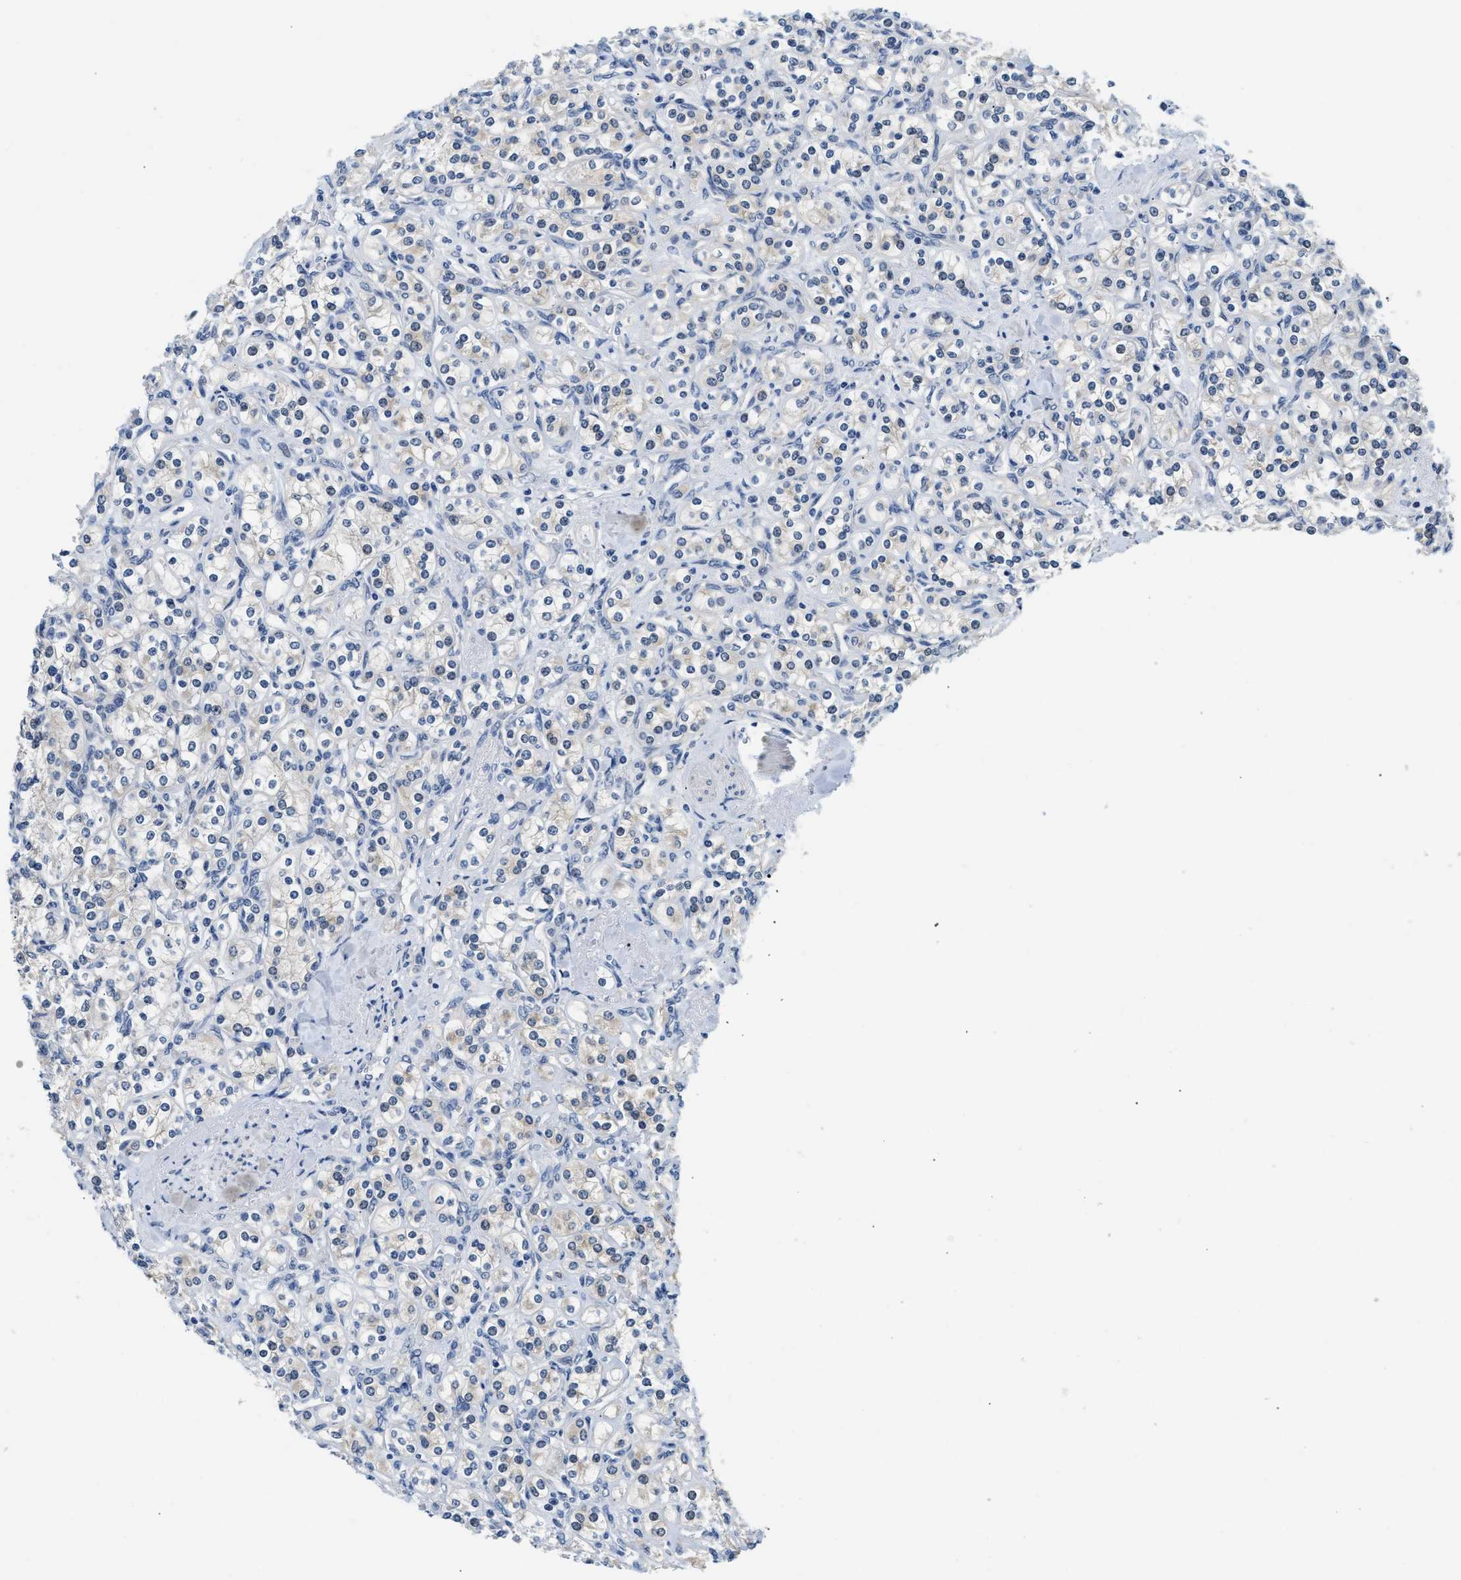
{"staining": {"intensity": "negative", "quantity": "none", "location": "none"}, "tissue": "renal cancer", "cell_type": "Tumor cells", "image_type": "cancer", "snomed": [{"axis": "morphology", "description": "Adenocarcinoma, NOS"}, {"axis": "topography", "description": "Kidney"}], "caption": "Micrograph shows no protein staining in tumor cells of renal adenocarcinoma tissue. (DAB immunohistochemistry with hematoxylin counter stain).", "gene": "CLGN", "patient": {"sex": "male", "age": 77}}